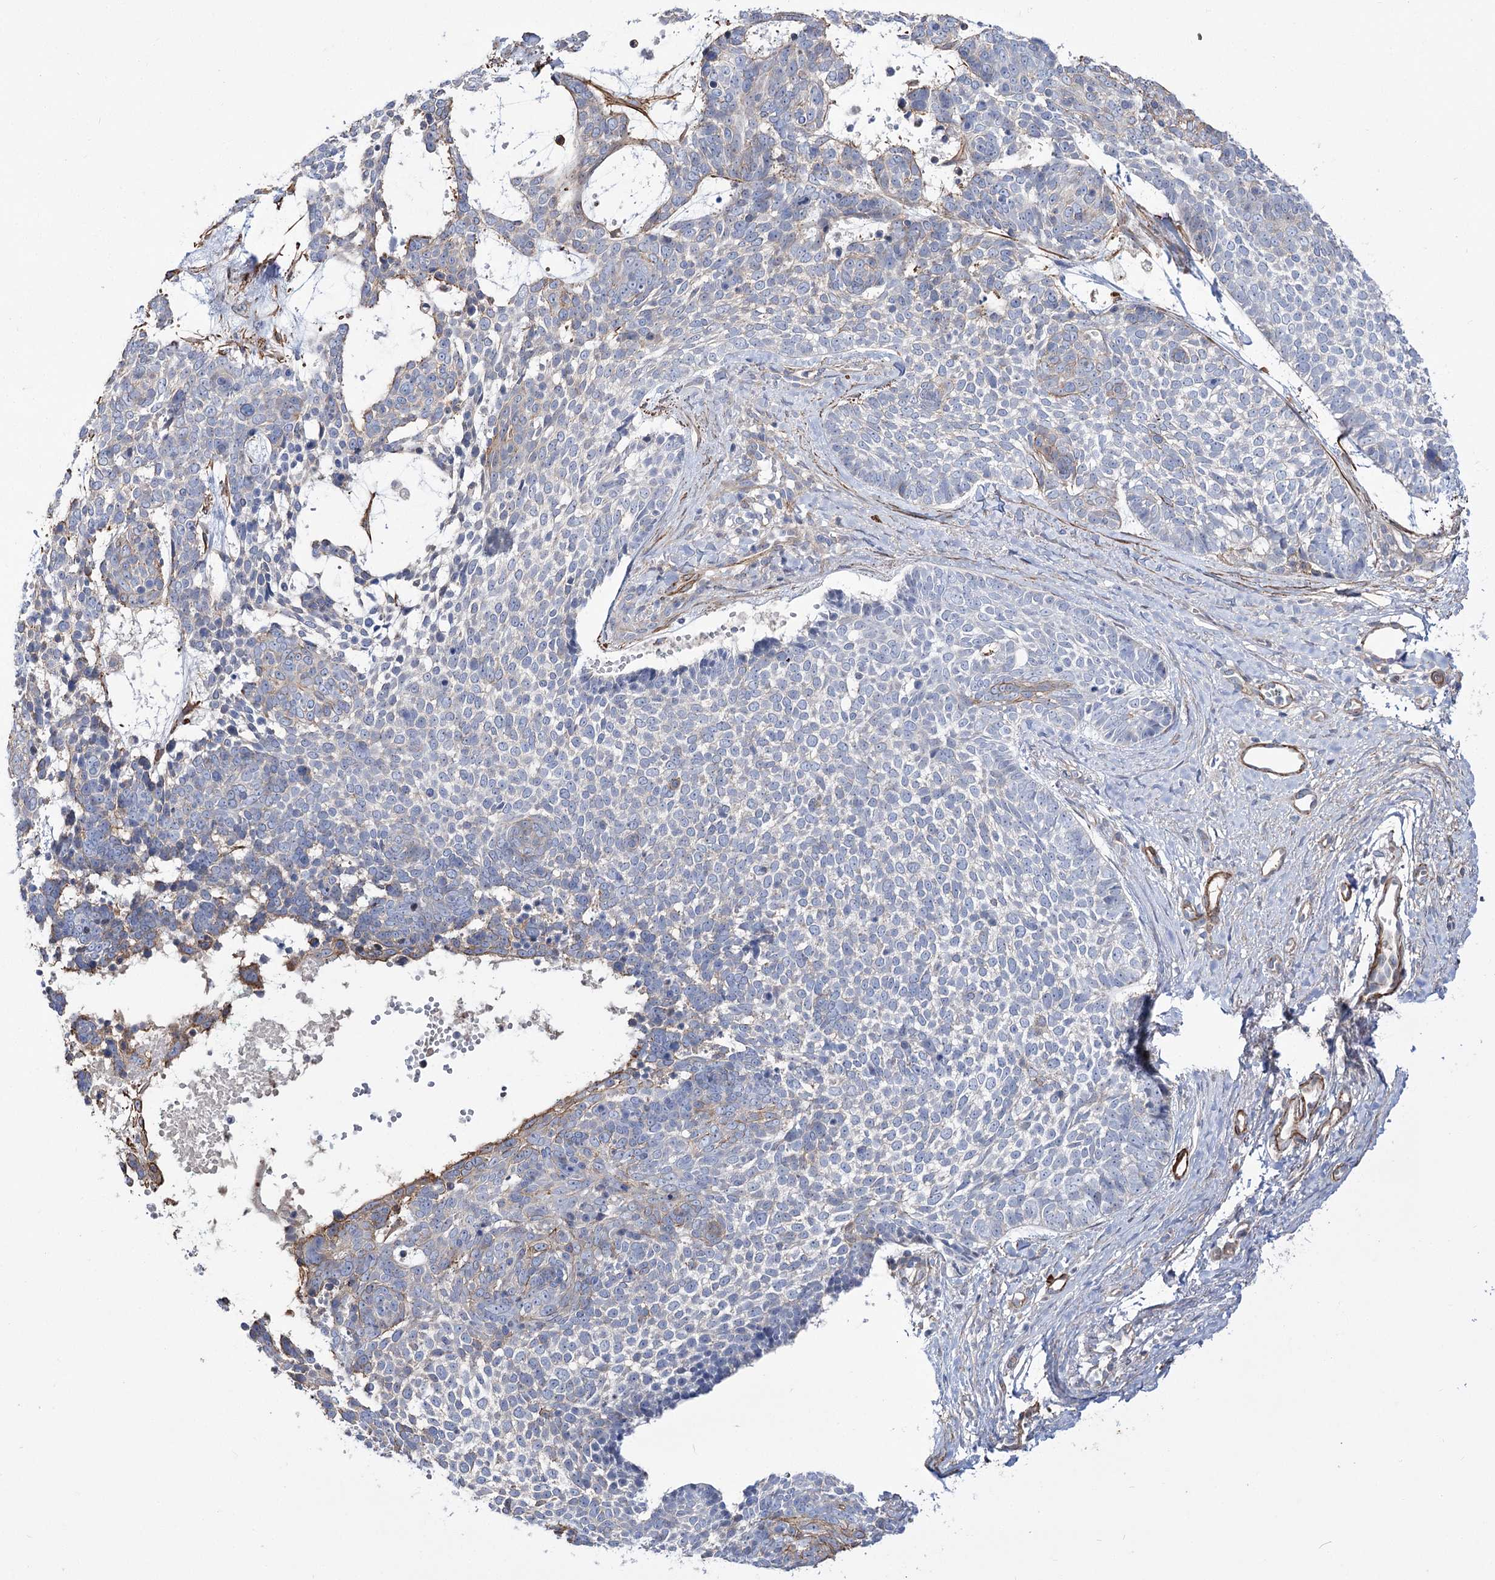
{"staining": {"intensity": "negative", "quantity": "none", "location": "none"}, "tissue": "skin cancer", "cell_type": "Tumor cells", "image_type": "cancer", "snomed": [{"axis": "morphology", "description": "Basal cell carcinoma"}, {"axis": "topography", "description": "Skin"}], "caption": "This is an IHC photomicrograph of human skin cancer. There is no expression in tumor cells.", "gene": "WASHC3", "patient": {"sex": "female", "age": 81}}